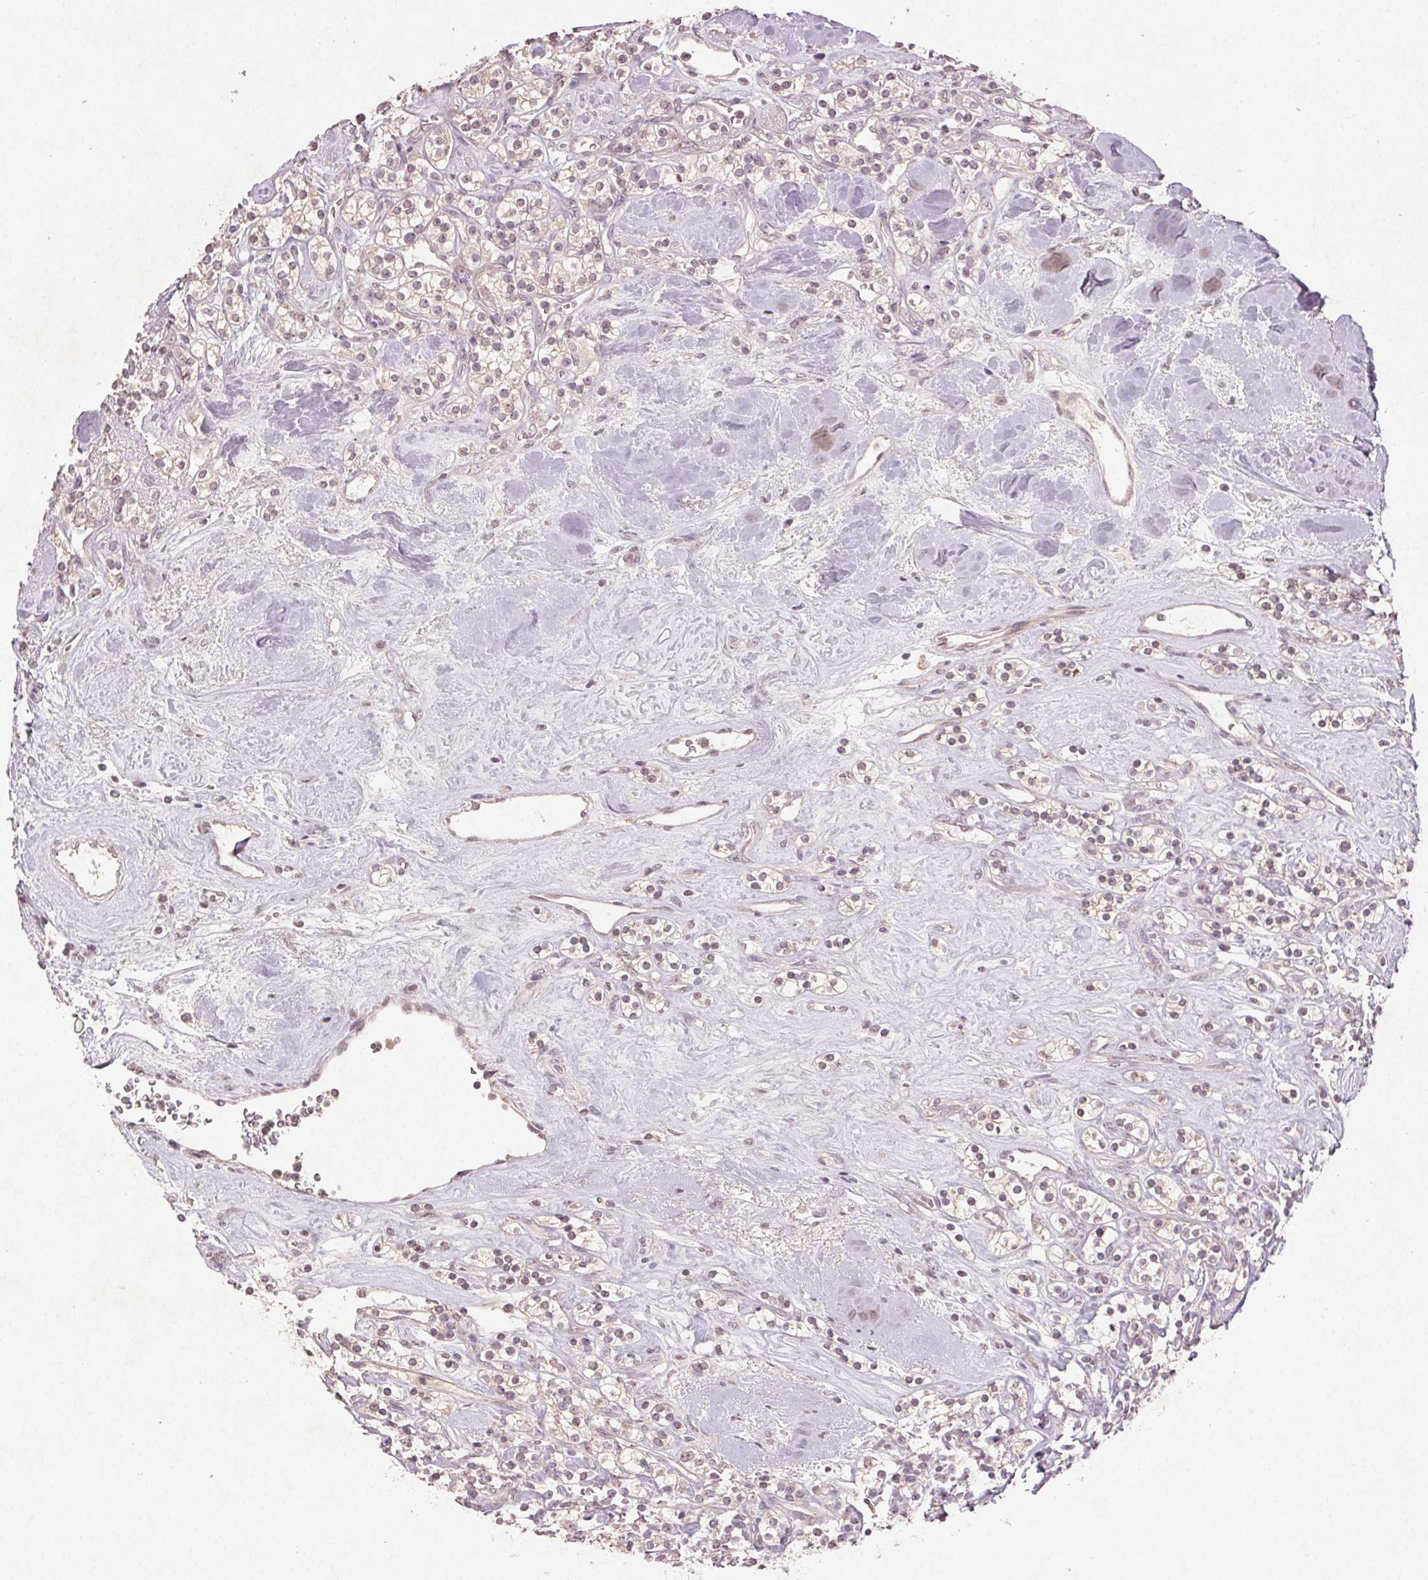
{"staining": {"intensity": "negative", "quantity": "none", "location": "none"}, "tissue": "renal cancer", "cell_type": "Tumor cells", "image_type": "cancer", "snomed": [{"axis": "morphology", "description": "Adenocarcinoma, NOS"}, {"axis": "topography", "description": "Kidney"}], "caption": "An immunohistochemistry (IHC) image of renal cancer (adenocarcinoma) is shown. There is no staining in tumor cells of renal cancer (adenocarcinoma).", "gene": "KLRC3", "patient": {"sex": "male", "age": 77}}